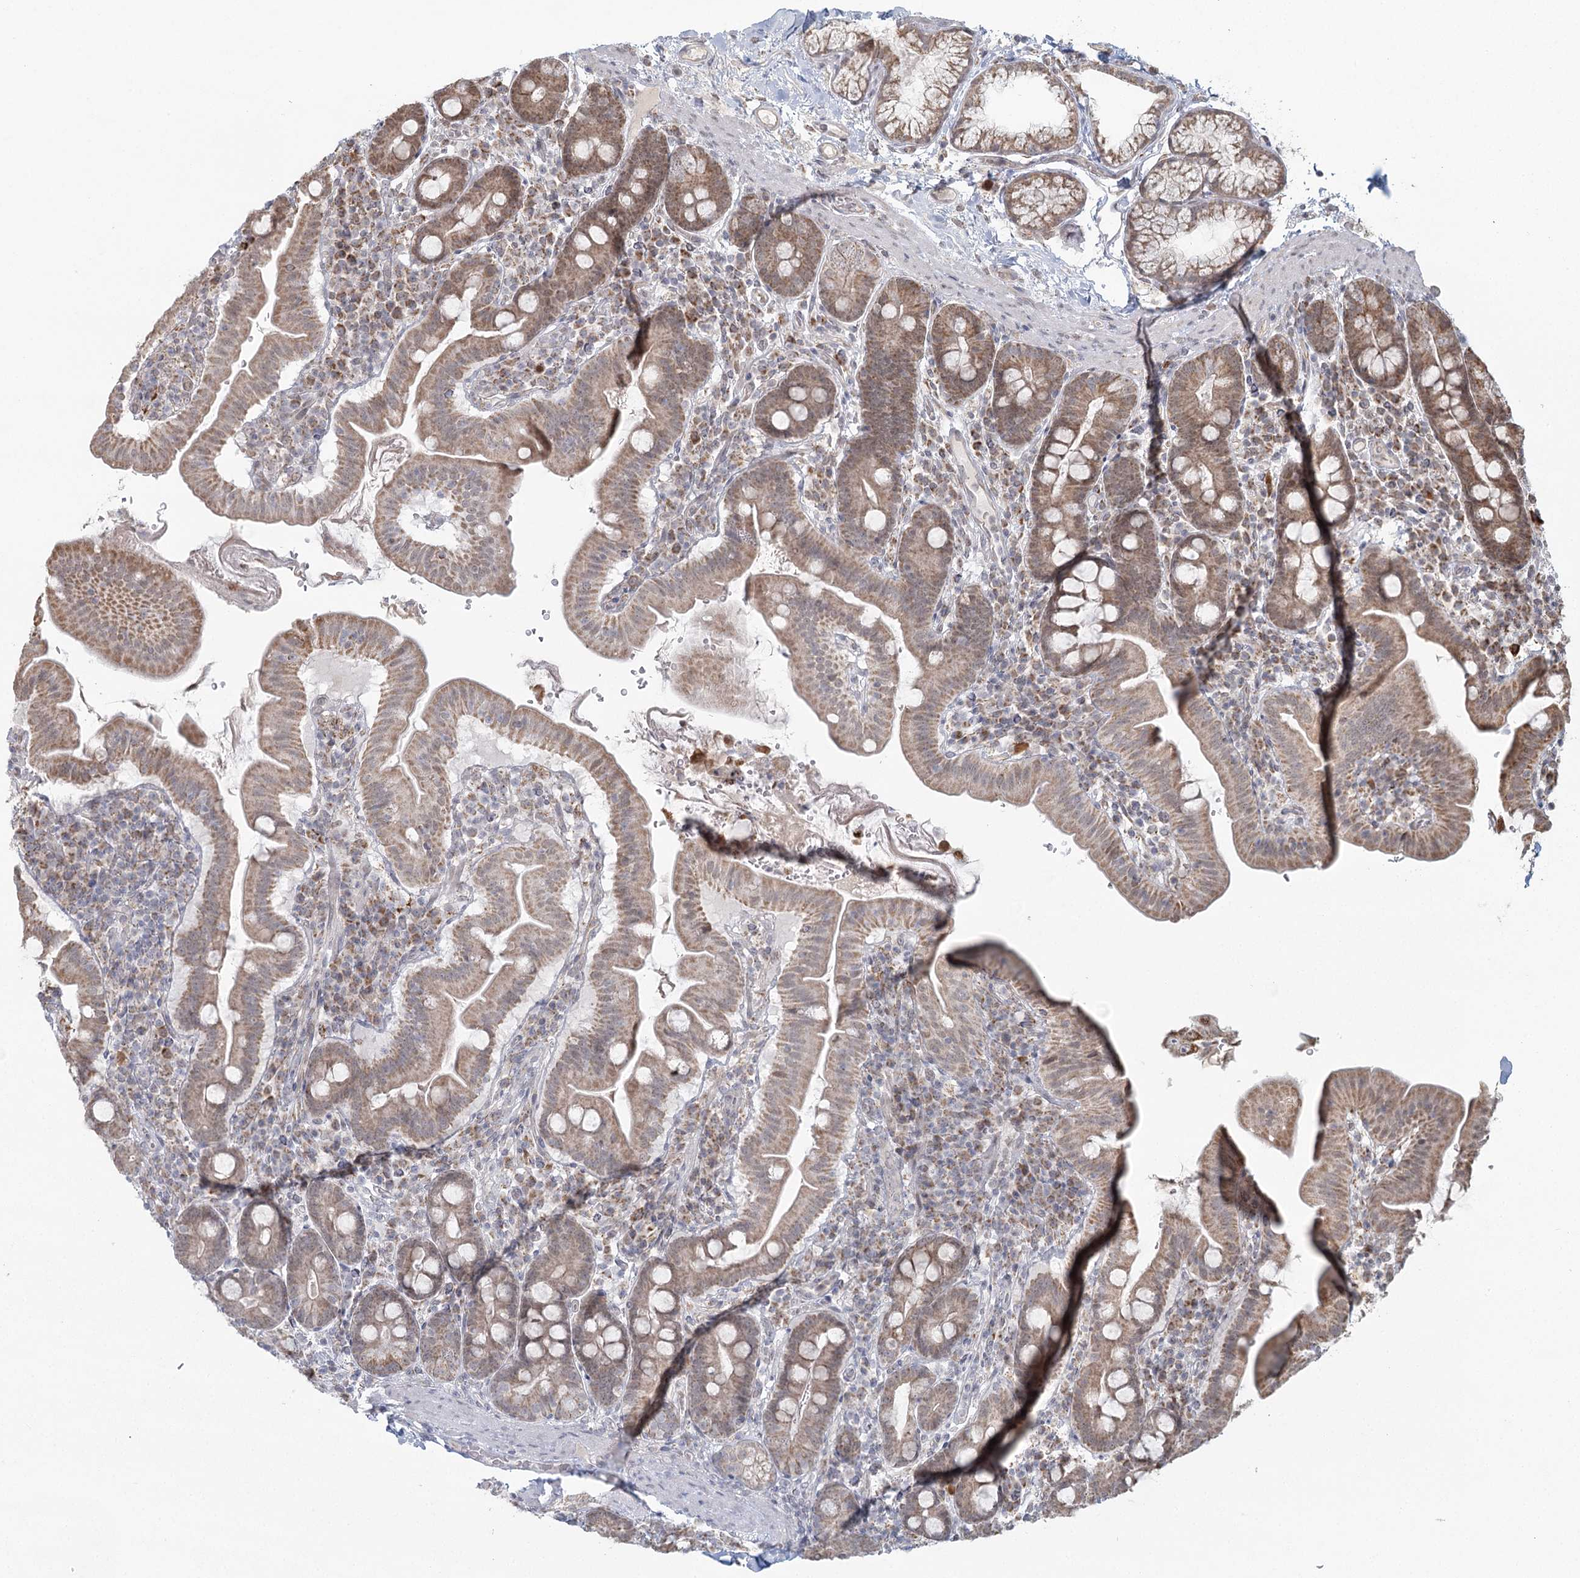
{"staining": {"intensity": "moderate", "quantity": ">75%", "location": "cytoplasmic/membranous"}, "tissue": "duodenum", "cell_type": "Glandular cells", "image_type": "normal", "snomed": [{"axis": "morphology", "description": "Normal tissue, NOS"}, {"axis": "morphology", "description": "Adenocarcinoma, NOS"}, {"axis": "topography", "description": "Pancreas"}, {"axis": "topography", "description": "Duodenum"}], "caption": "A brown stain labels moderate cytoplasmic/membranous staining of a protein in glandular cells of benign human duodenum.", "gene": "LACTB", "patient": {"sex": "male", "age": 50}}